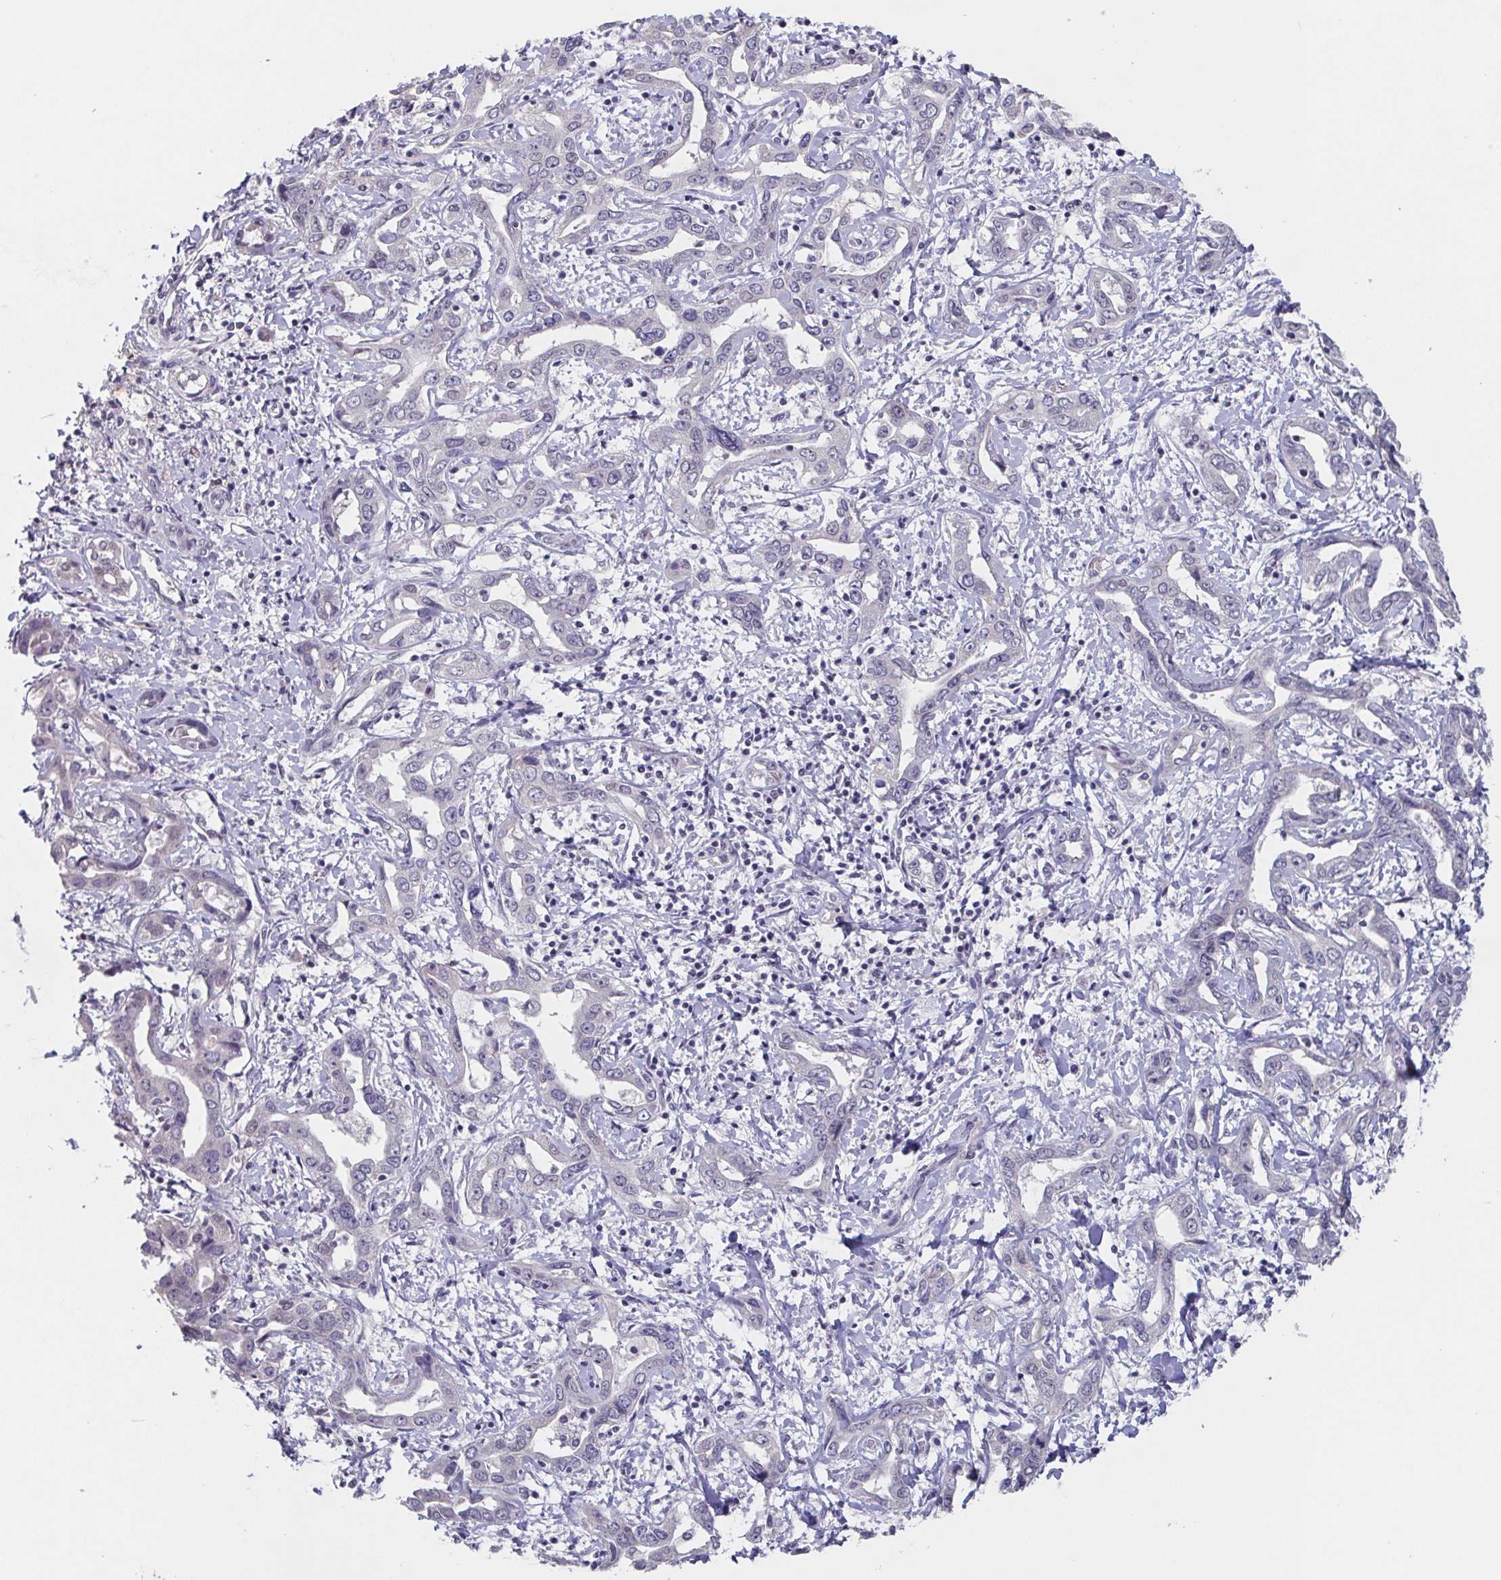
{"staining": {"intensity": "negative", "quantity": "none", "location": "none"}, "tissue": "liver cancer", "cell_type": "Tumor cells", "image_type": "cancer", "snomed": [{"axis": "morphology", "description": "Cholangiocarcinoma"}, {"axis": "topography", "description": "Liver"}], "caption": "Cholangiocarcinoma (liver) was stained to show a protein in brown. There is no significant positivity in tumor cells.", "gene": "GHRL", "patient": {"sex": "male", "age": 59}}